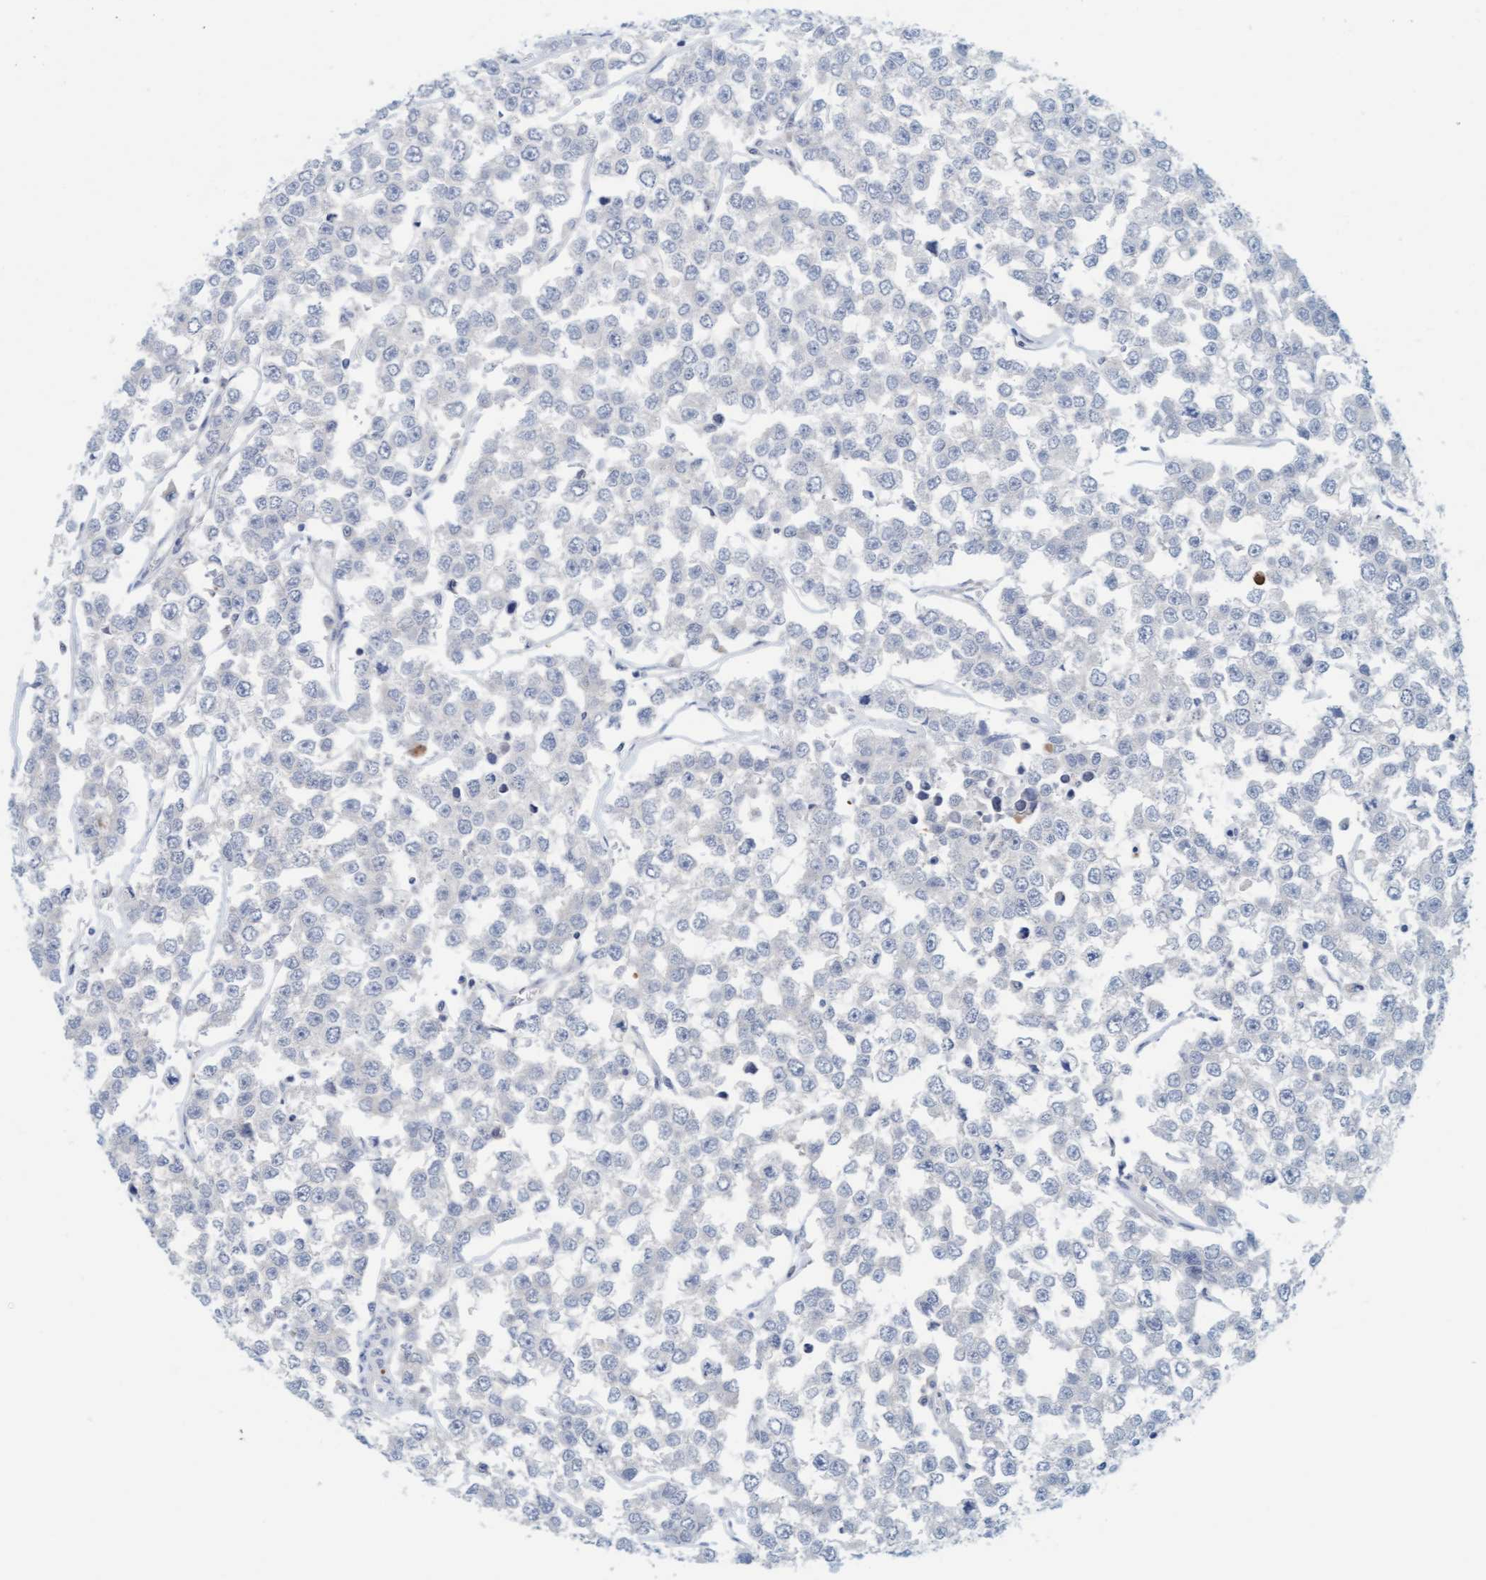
{"staining": {"intensity": "negative", "quantity": "none", "location": "none"}, "tissue": "testis cancer", "cell_type": "Tumor cells", "image_type": "cancer", "snomed": [{"axis": "morphology", "description": "Seminoma, NOS"}, {"axis": "morphology", "description": "Carcinoma, Embryonal, NOS"}, {"axis": "topography", "description": "Testis"}], "caption": "Tumor cells are negative for brown protein staining in testis cancer (seminoma).", "gene": "CPA3", "patient": {"sex": "male", "age": 52}}